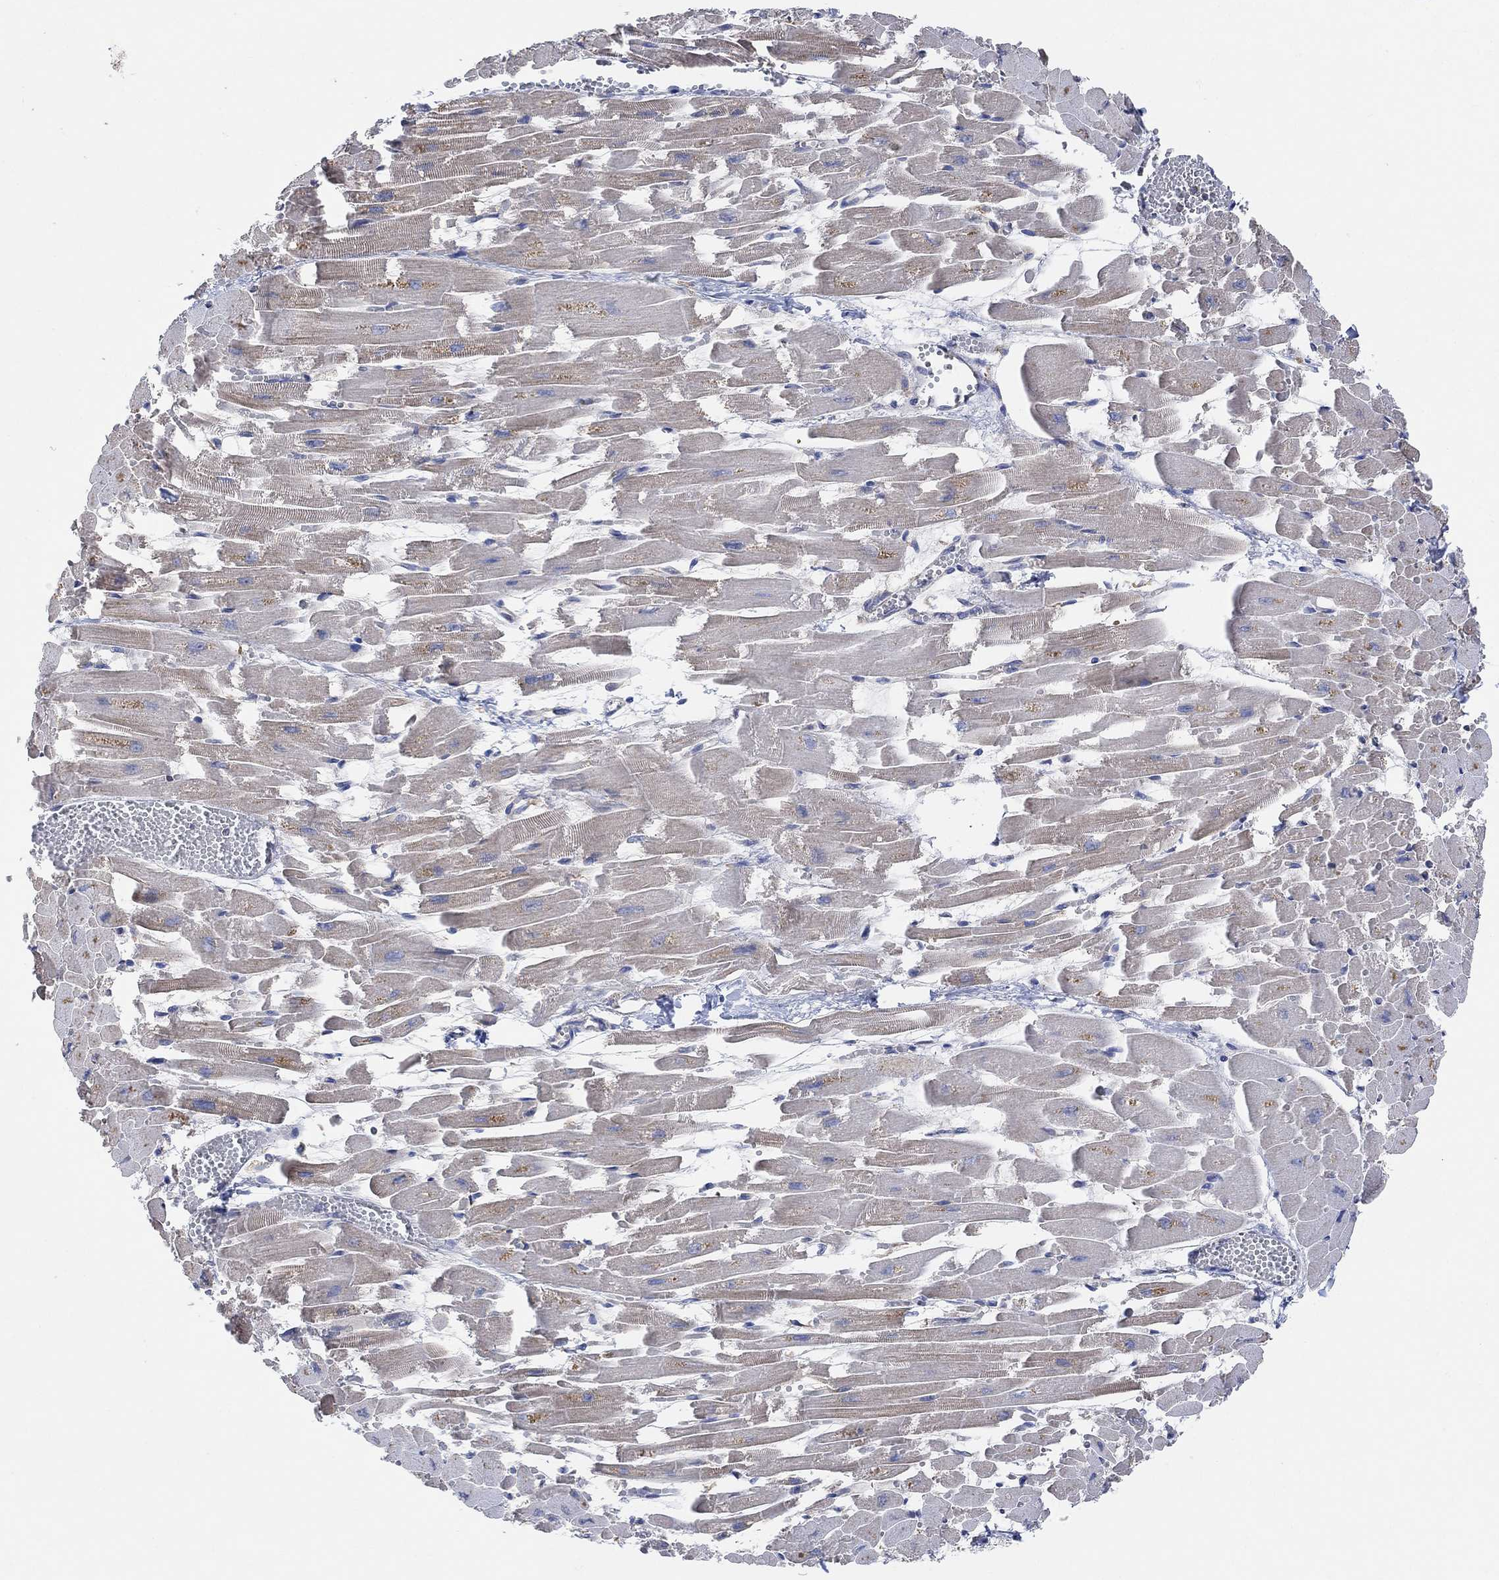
{"staining": {"intensity": "weak", "quantity": "<25%", "location": "cytoplasmic/membranous"}, "tissue": "heart muscle", "cell_type": "Cardiomyocytes", "image_type": "normal", "snomed": [{"axis": "morphology", "description": "Normal tissue, NOS"}, {"axis": "topography", "description": "Heart"}], "caption": "There is no significant staining in cardiomyocytes of heart muscle. The staining is performed using DAB brown chromogen with nuclei counter-stained in using hematoxylin.", "gene": "BLOC1S3", "patient": {"sex": "female", "age": 52}}